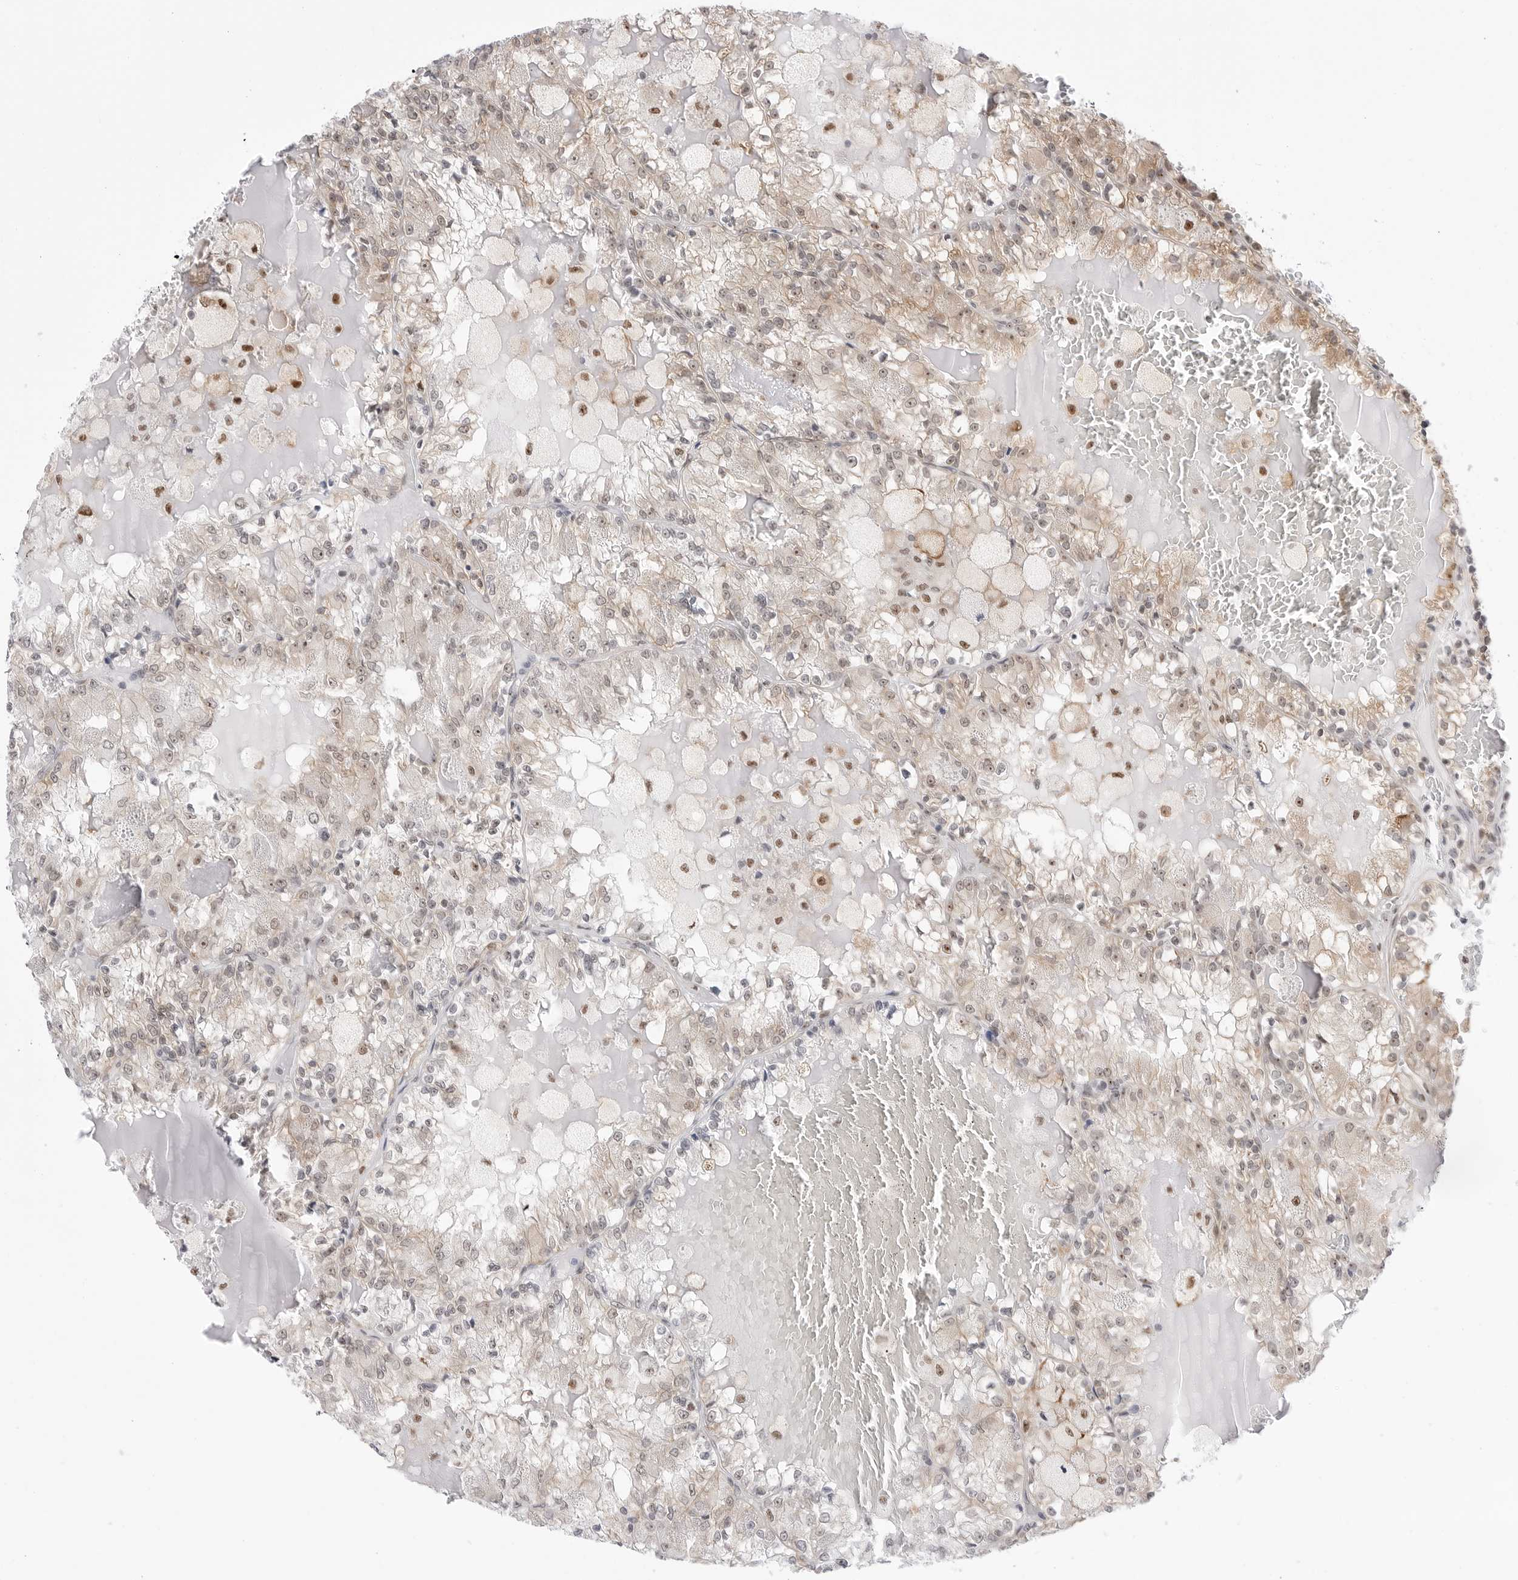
{"staining": {"intensity": "moderate", "quantity": "25%-75%", "location": "cytoplasmic/membranous,nuclear"}, "tissue": "renal cancer", "cell_type": "Tumor cells", "image_type": "cancer", "snomed": [{"axis": "morphology", "description": "Adenocarcinoma, NOS"}, {"axis": "topography", "description": "Kidney"}], "caption": "Renal adenocarcinoma stained with a brown dye exhibits moderate cytoplasmic/membranous and nuclear positive expression in about 25%-75% of tumor cells.", "gene": "C1orf162", "patient": {"sex": "female", "age": 56}}